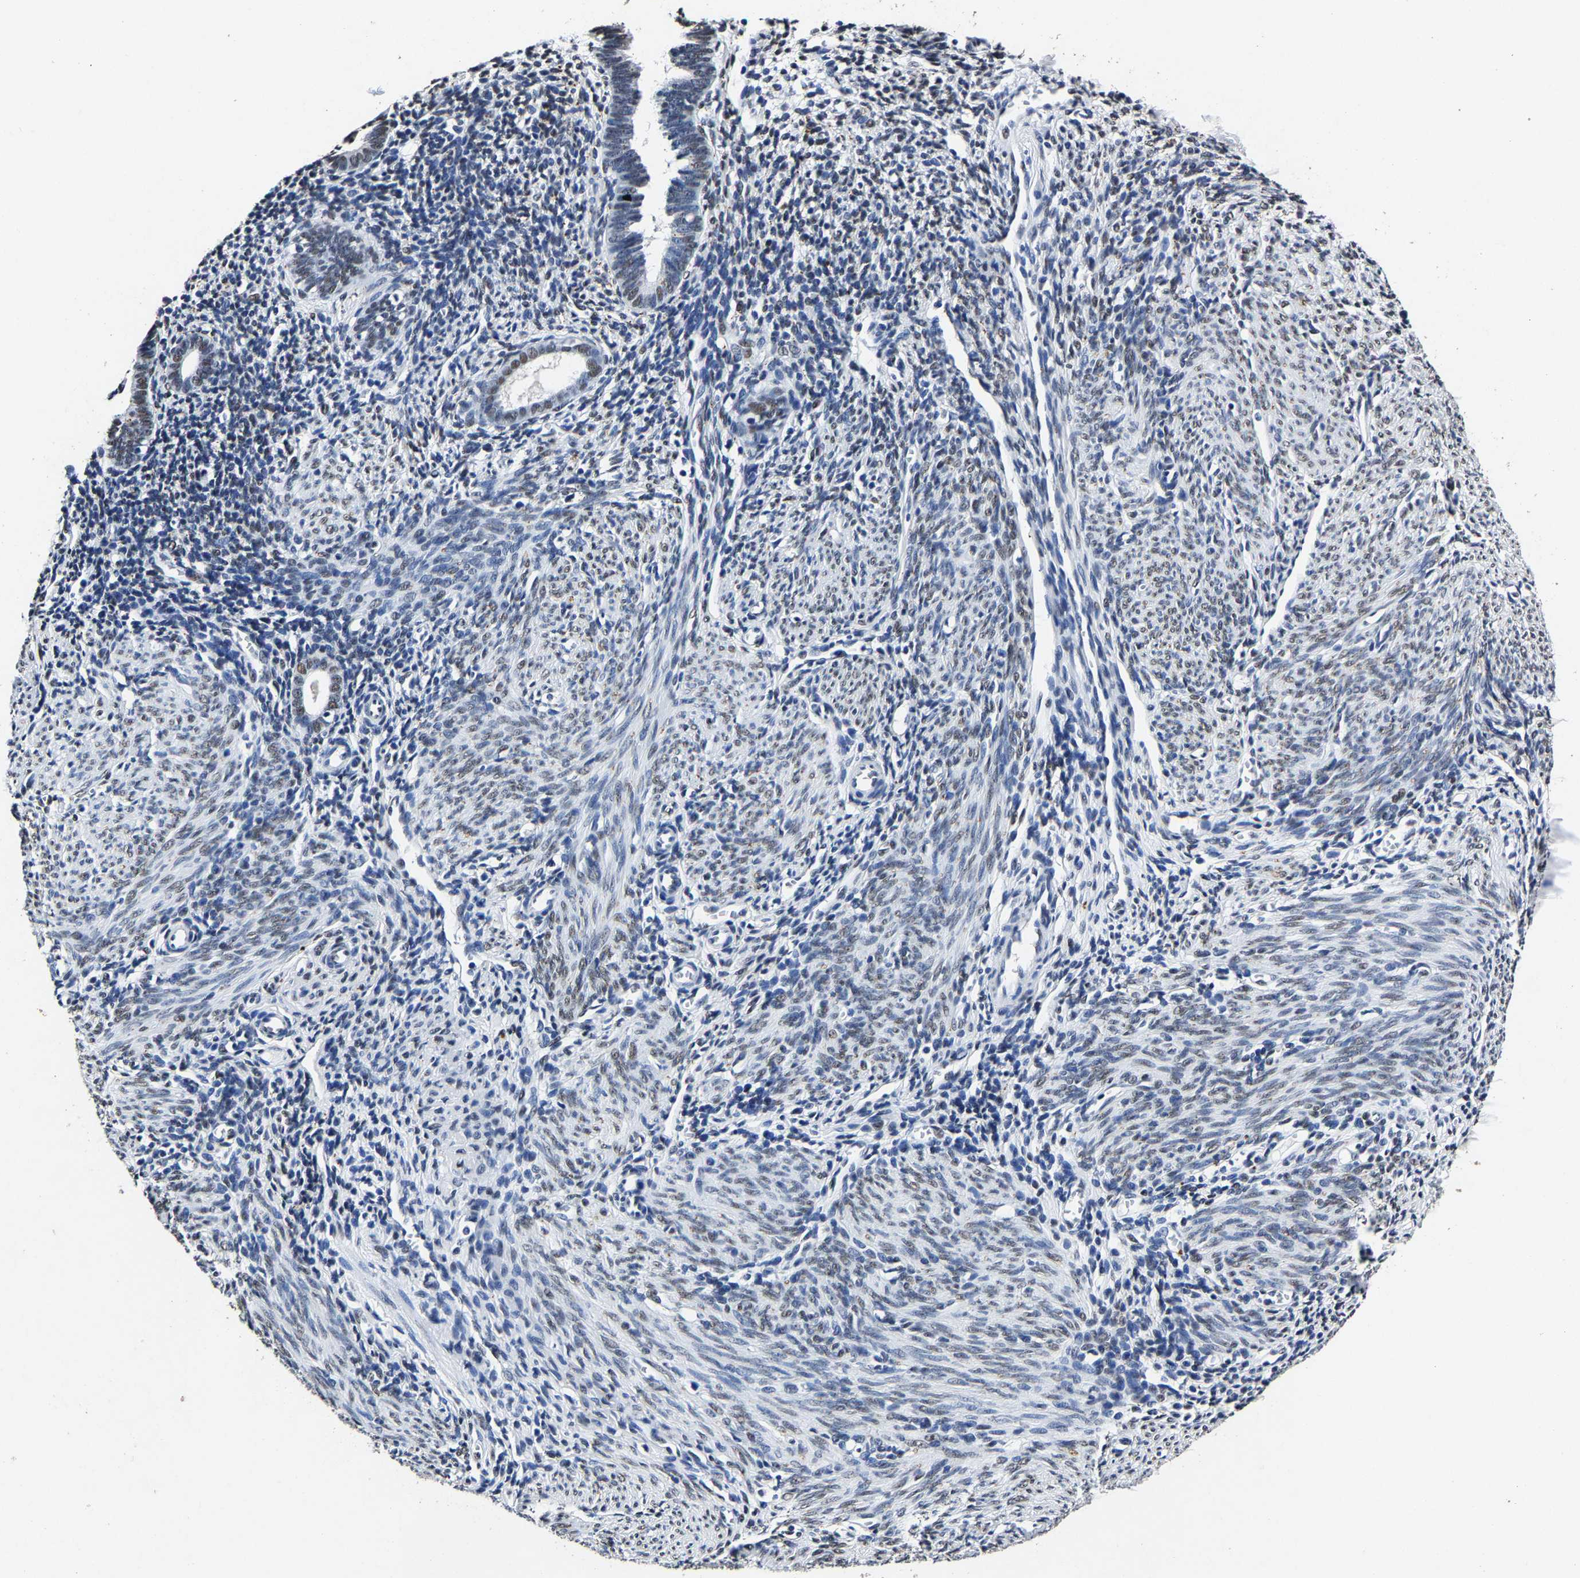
{"staining": {"intensity": "moderate", "quantity": "<25%", "location": "nuclear"}, "tissue": "endometrium", "cell_type": "Cells in endometrial stroma", "image_type": "normal", "snomed": [{"axis": "morphology", "description": "Normal tissue, NOS"}, {"axis": "morphology", "description": "Adenocarcinoma, NOS"}, {"axis": "topography", "description": "Endometrium"}], "caption": "This image exhibits unremarkable endometrium stained with IHC to label a protein in brown. The nuclear of cells in endometrial stroma show moderate positivity for the protein. Nuclei are counter-stained blue.", "gene": "RBM45", "patient": {"sex": "female", "age": 57}}